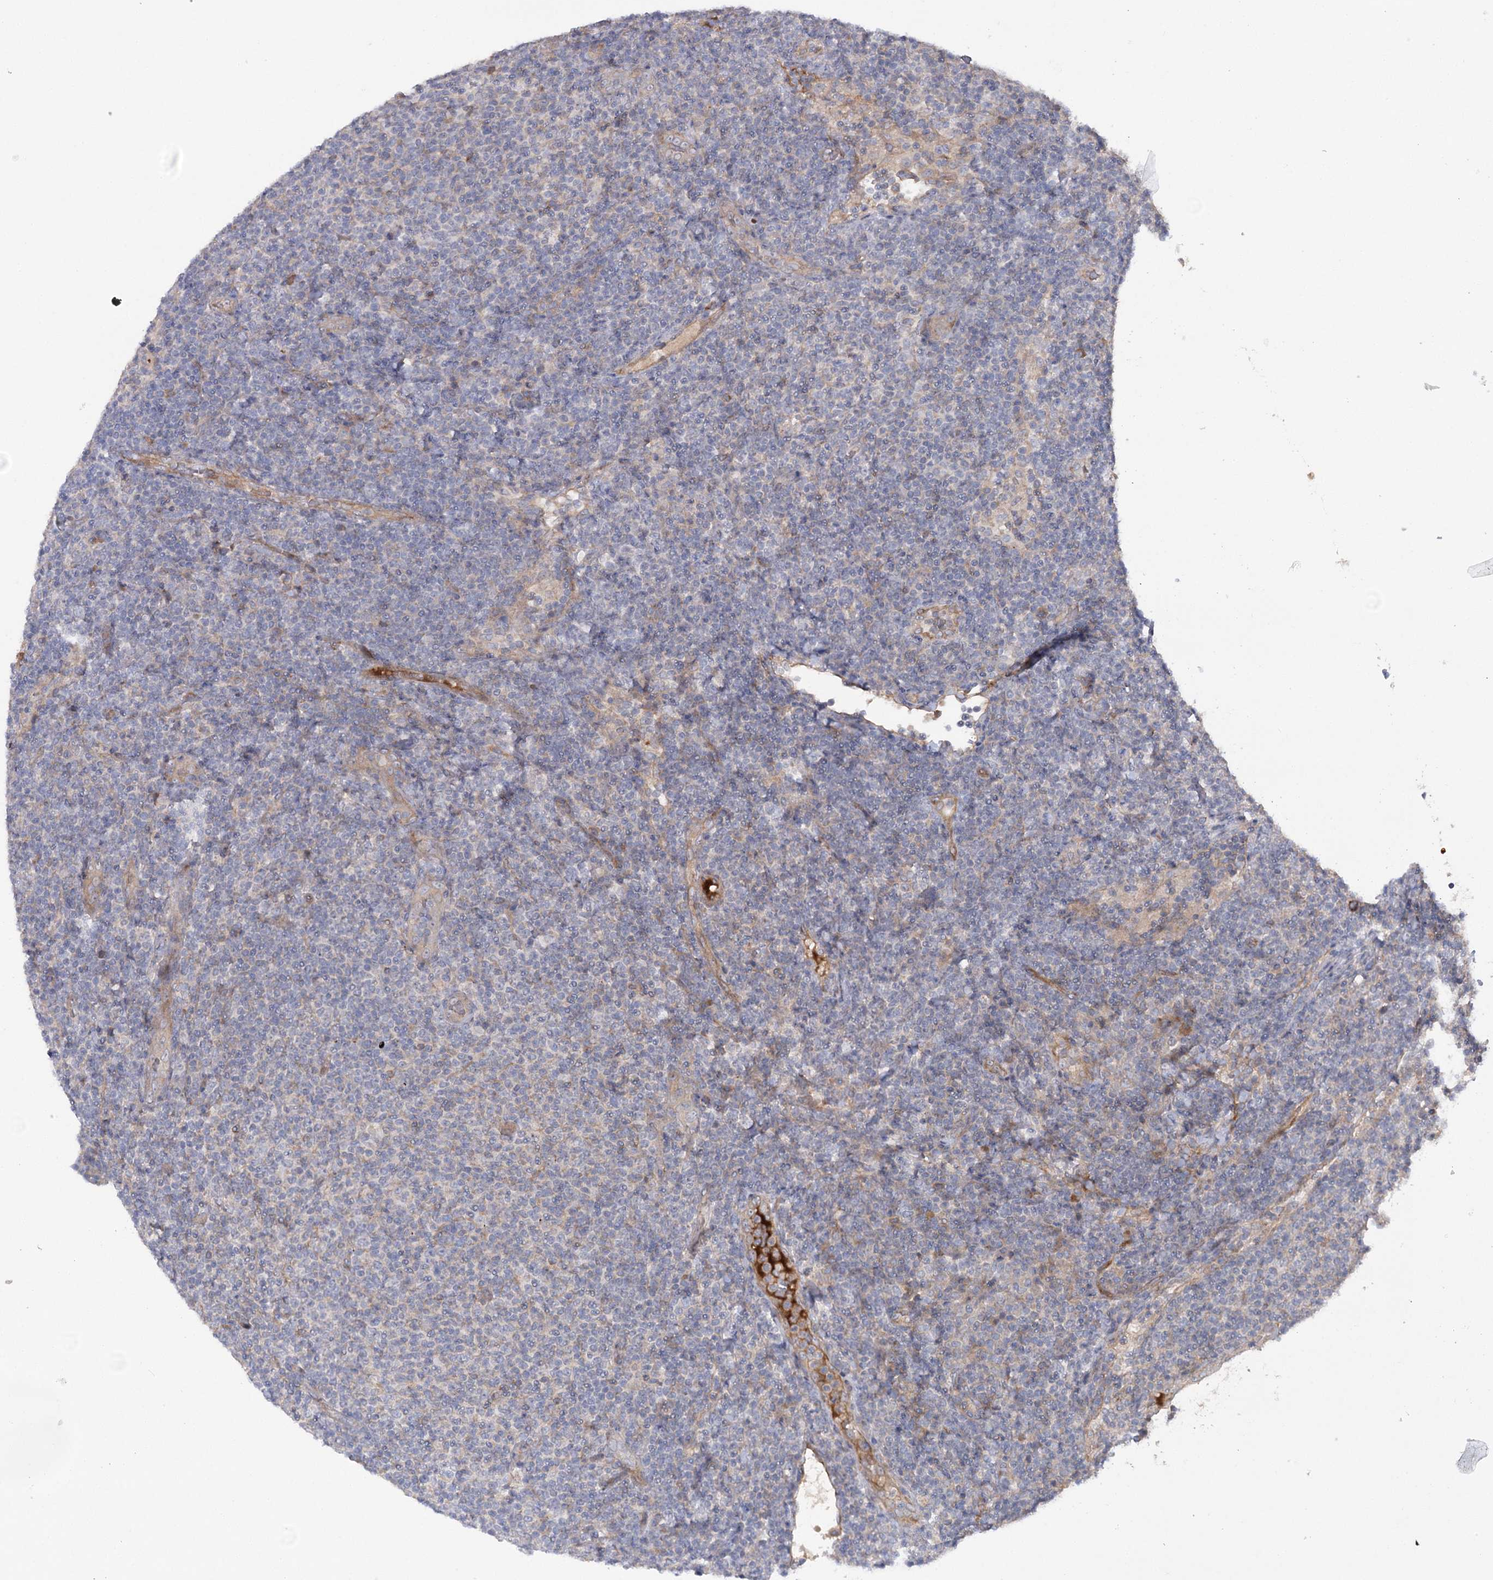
{"staining": {"intensity": "negative", "quantity": "none", "location": "none"}, "tissue": "lymphoma", "cell_type": "Tumor cells", "image_type": "cancer", "snomed": [{"axis": "morphology", "description": "Malignant lymphoma, non-Hodgkin's type, Low grade"}, {"axis": "topography", "description": "Lymph node"}], "caption": "This is an immunohistochemistry (IHC) micrograph of malignant lymphoma, non-Hodgkin's type (low-grade). There is no staining in tumor cells.", "gene": "KCNN2", "patient": {"sex": "male", "age": 66}}